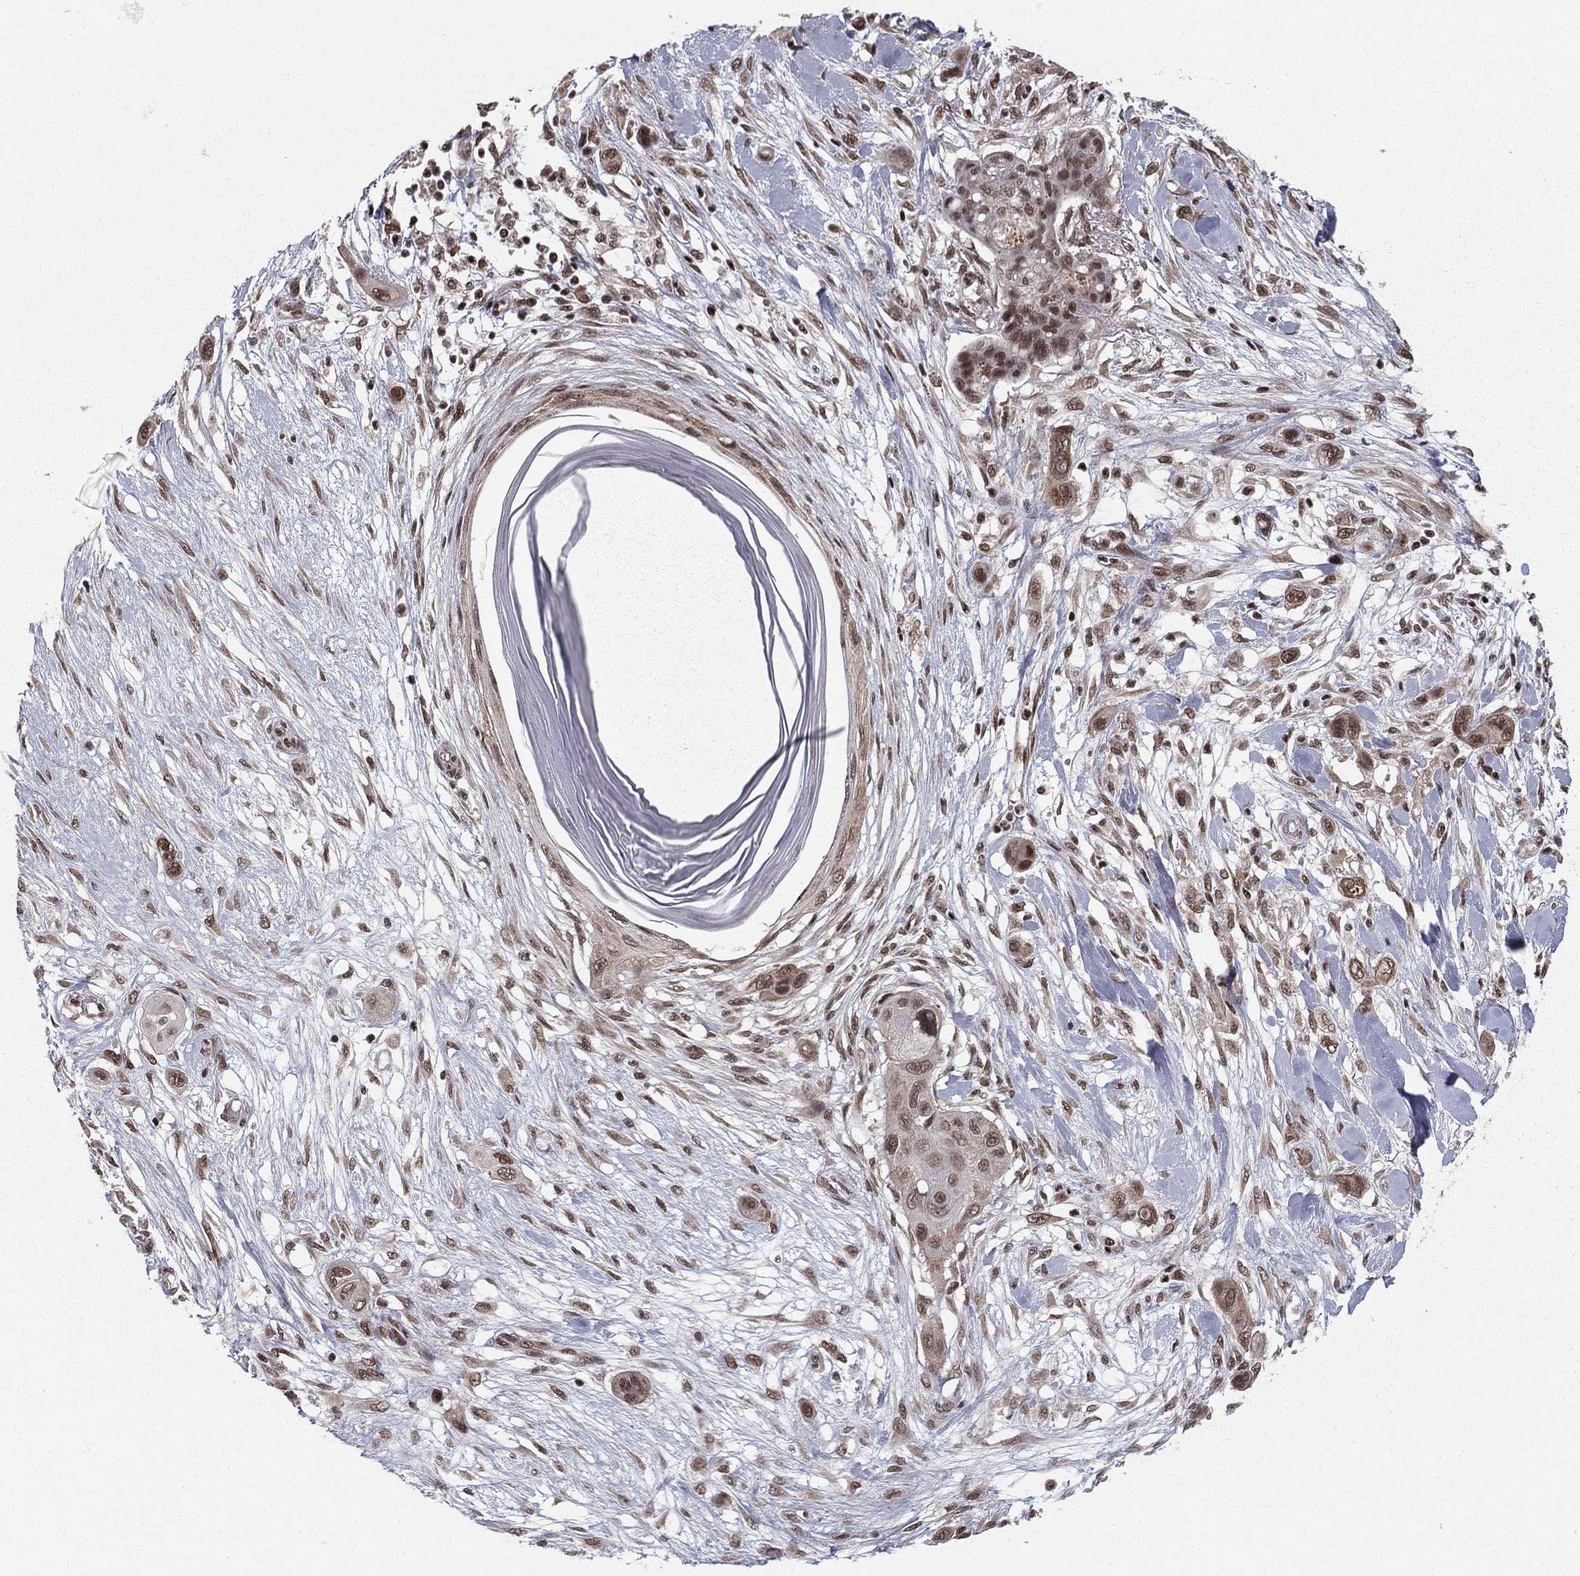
{"staining": {"intensity": "moderate", "quantity": "25%-75%", "location": "nuclear"}, "tissue": "skin cancer", "cell_type": "Tumor cells", "image_type": "cancer", "snomed": [{"axis": "morphology", "description": "Squamous cell carcinoma, NOS"}, {"axis": "topography", "description": "Skin"}], "caption": "Immunohistochemistry of human skin cancer reveals medium levels of moderate nuclear positivity in approximately 25%-75% of tumor cells.", "gene": "NFYB", "patient": {"sex": "male", "age": 79}}